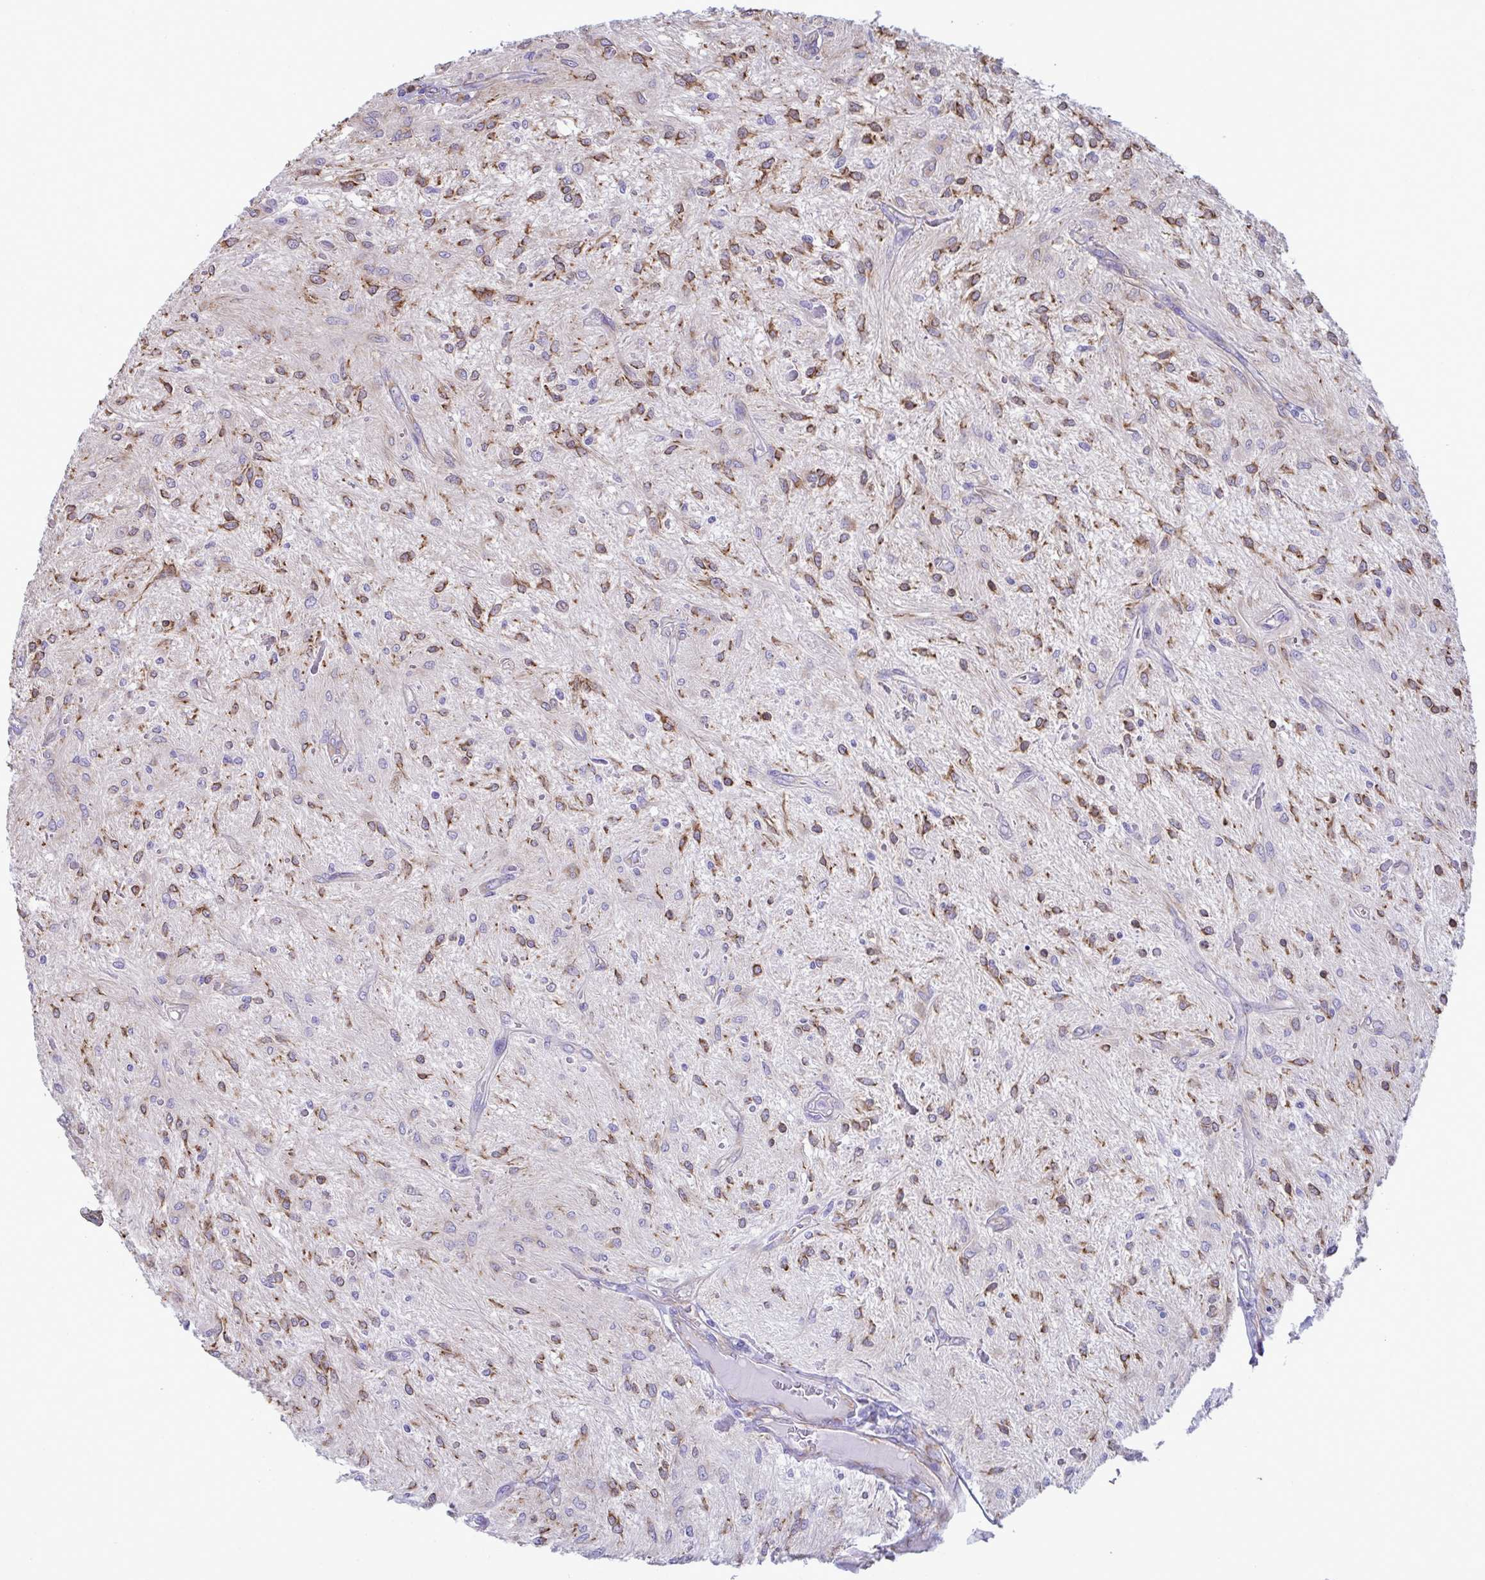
{"staining": {"intensity": "moderate", "quantity": "25%-75%", "location": "cytoplasmic/membranous"}, "tissue": "glioma", "cell_type": "Tumor cells", "image_type": "cancer", "snomed": [{"axis": "morphology", "description": "Glioma, malignant, Low grade"}, {"axis": "topography", "description": "Cerebellum"}], "caption": "Glioma stained with a brown dye shows moderate cytoplasmic/membranous positive staining in approximately 25%-75% of tumor cells.", "gene": "ASPH", "patient": {"sex": "female", "age": 14}}